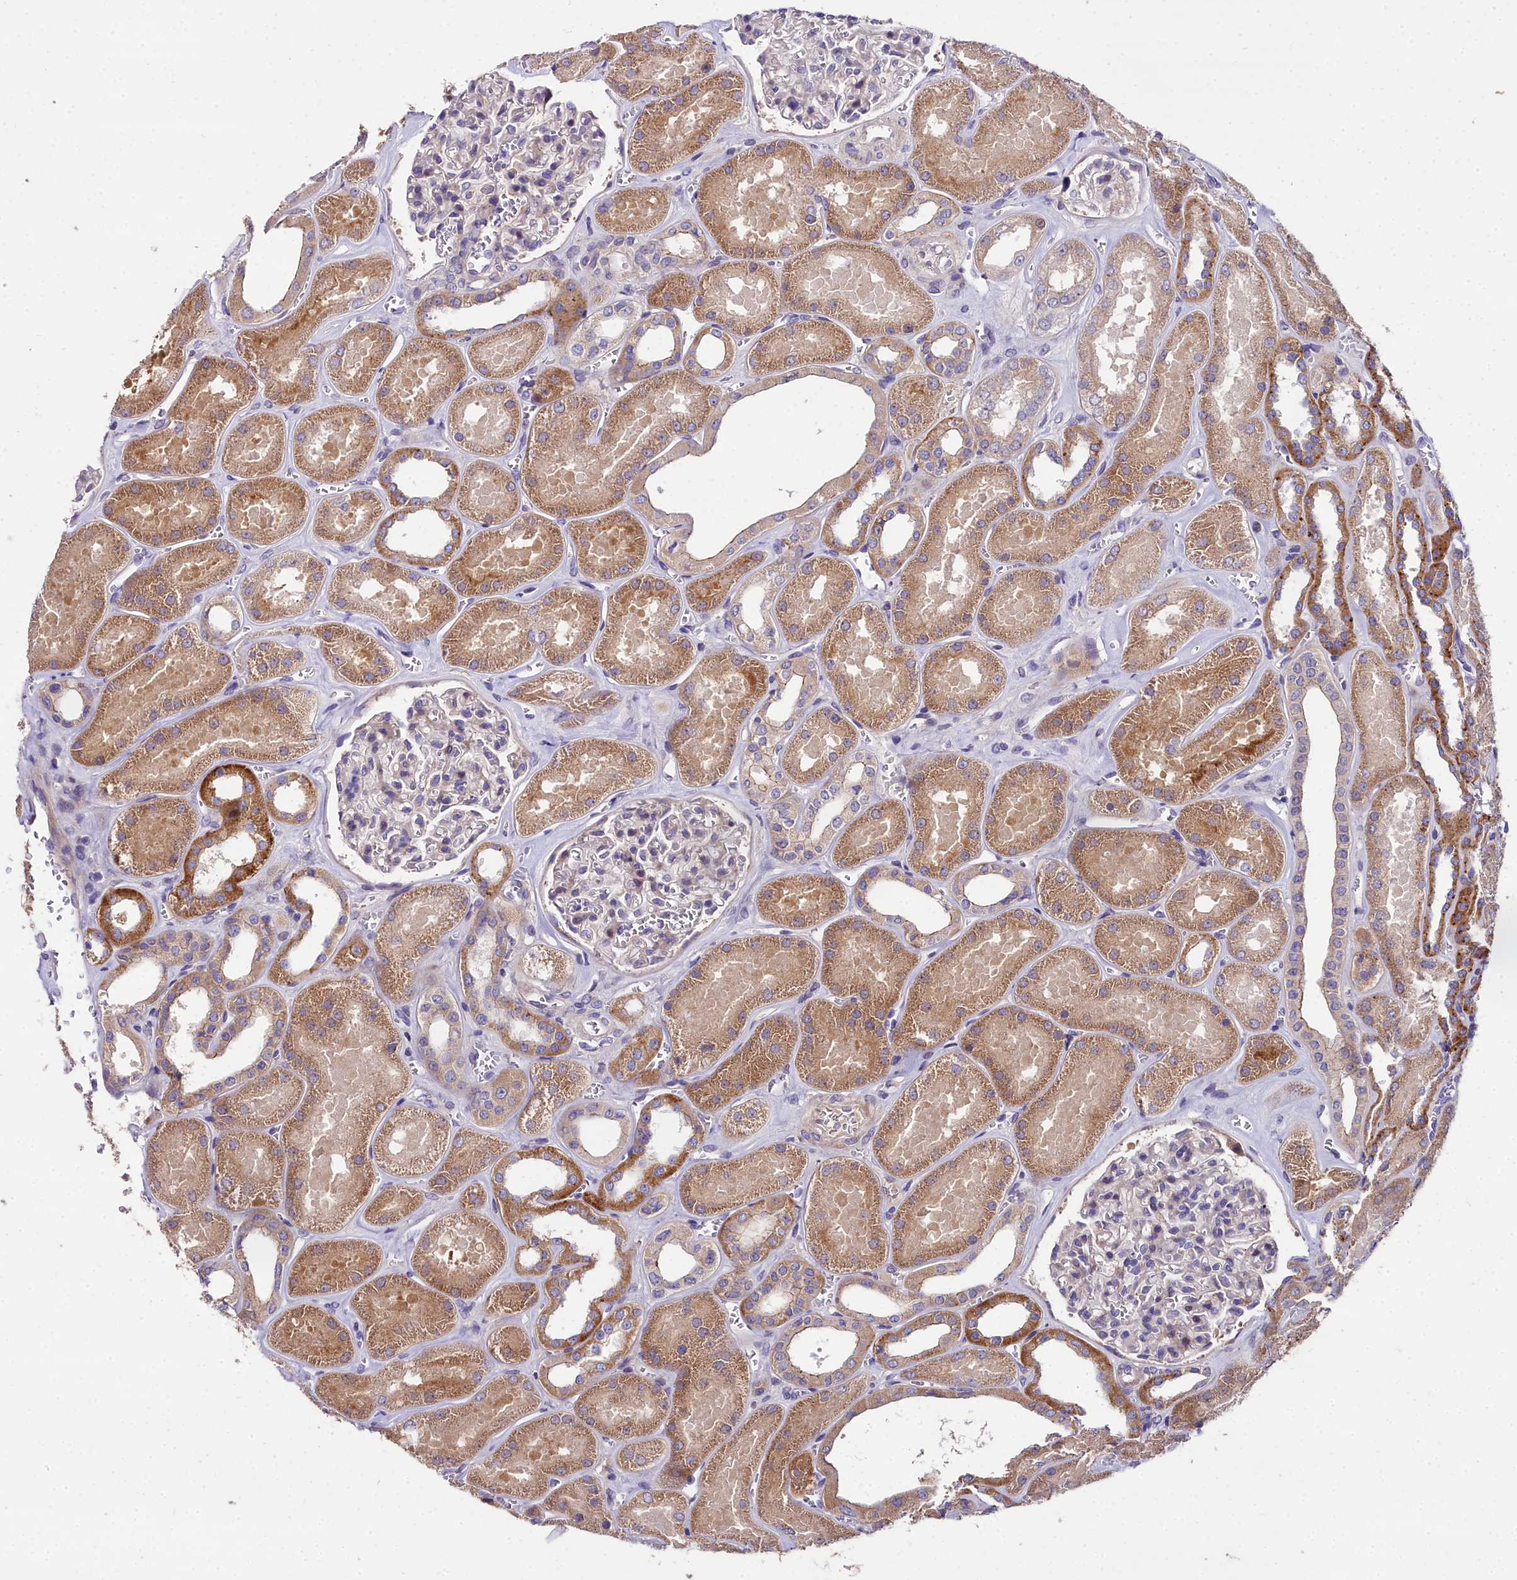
{"staining": {"intensity": "negative", "quantity": "none", "location": "none"}, "tissue": "kidney", "cell_type": "Cells in glomeruli", "image_type": "normal", "snomed": [{"axis": "morphology", "description": "Normal tissue, NOS"}, {"axis": "morphology", "description": "Adenocarcinoma, NOS"}, {"axis": "topography", "description": "Kidney"}], "caption": "This is an immunohistochemistry histopathology image of unremarkable kidney. There is no staining in cells in glomeruli.", "gene": "NT5M", "patient": {"sex": "female", "age": 68}}